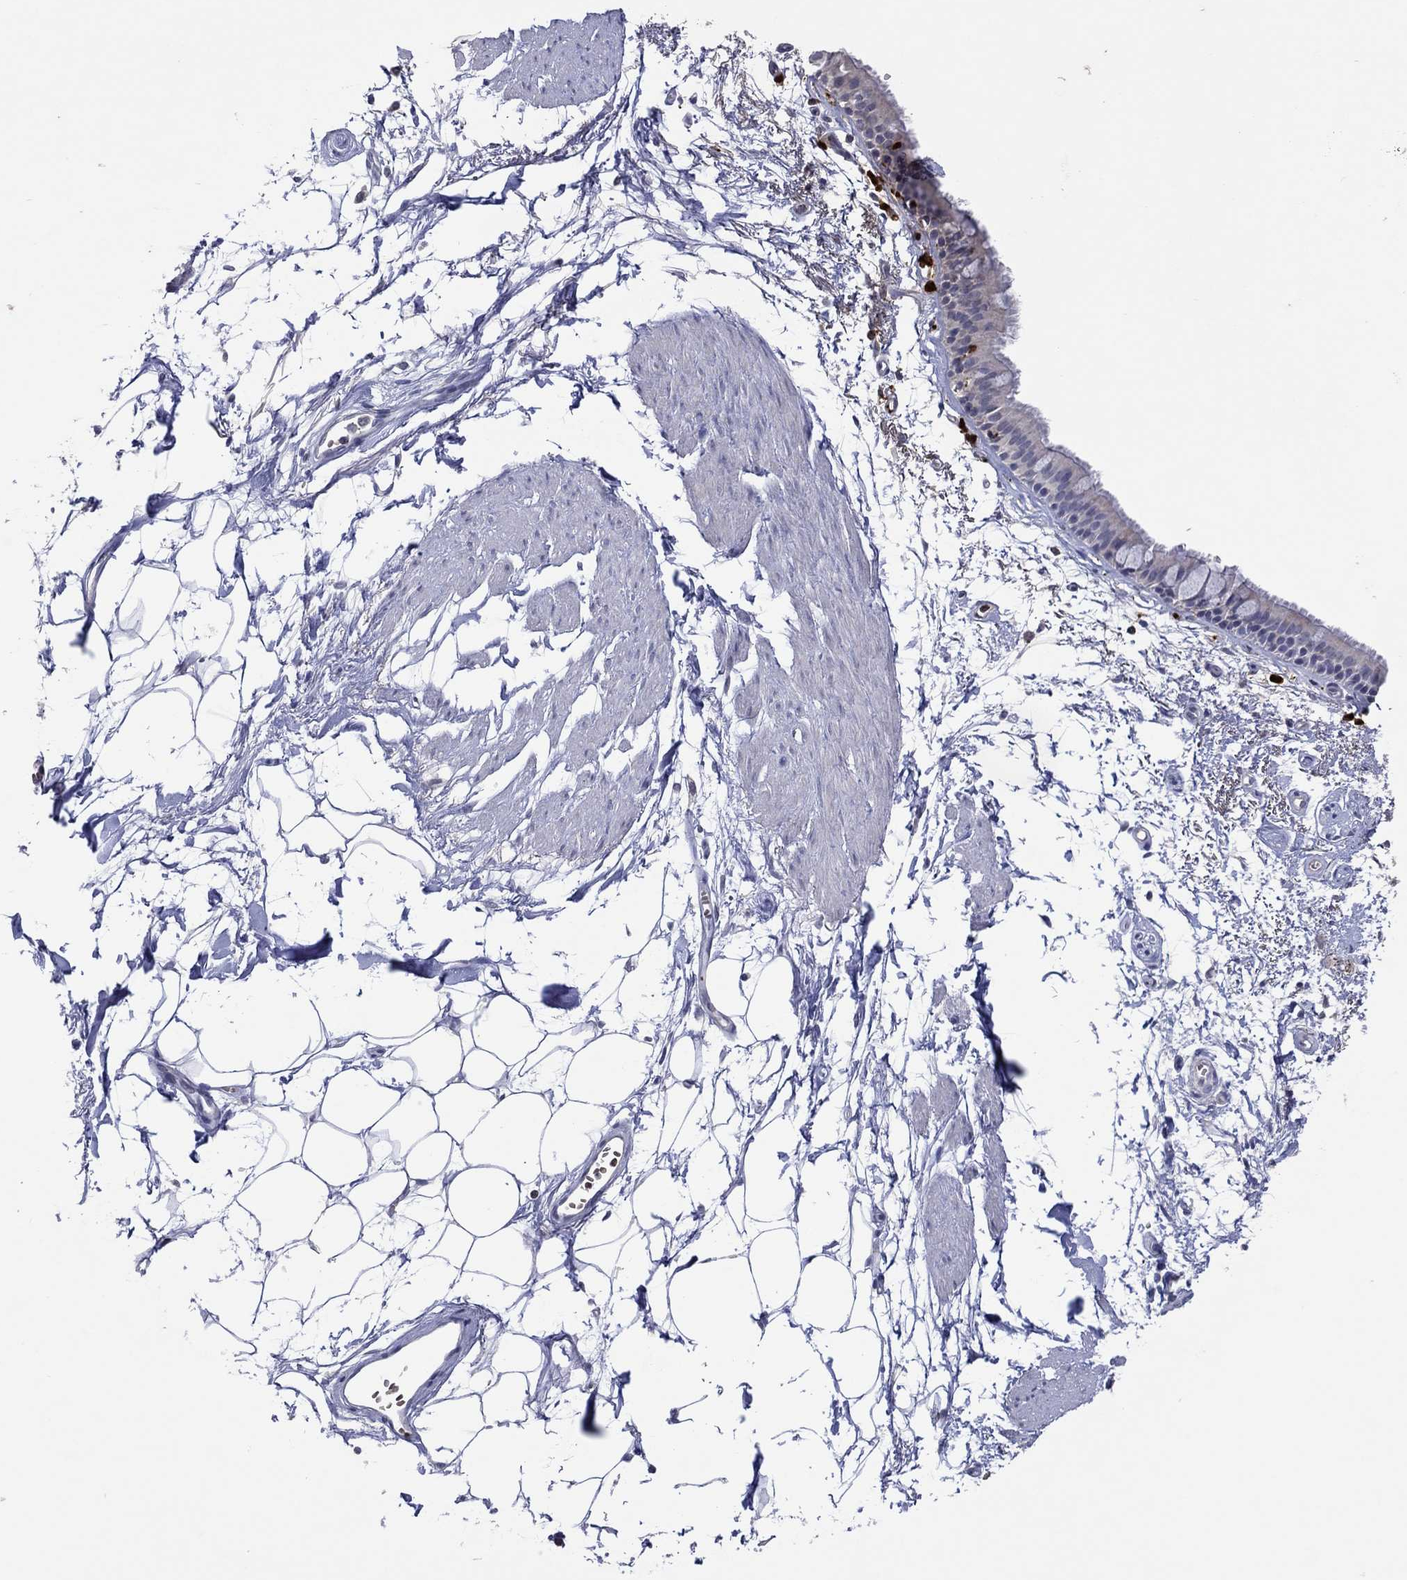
{"staining": {"intensity": "negative", "quantity": "none", "location": "none"}, "tissue": "bronchus", "cell_type": "Respiratory epithelial cells", "image_type": "normal", "snomed": [{"axis": "morphology", "description": "Normal tissue, NOS"}, {"axis": "topography", "description": "Cartilage tissue"}, {"axis": "topography", "description": "Bronchus"}], "caption": "Respiratory epithelial cells show no significant protein positivity in normal bronchus. (DAB IHC, high magnification).", "gene": "CCL5", "patient": {"sex": "male", "age": 66}}